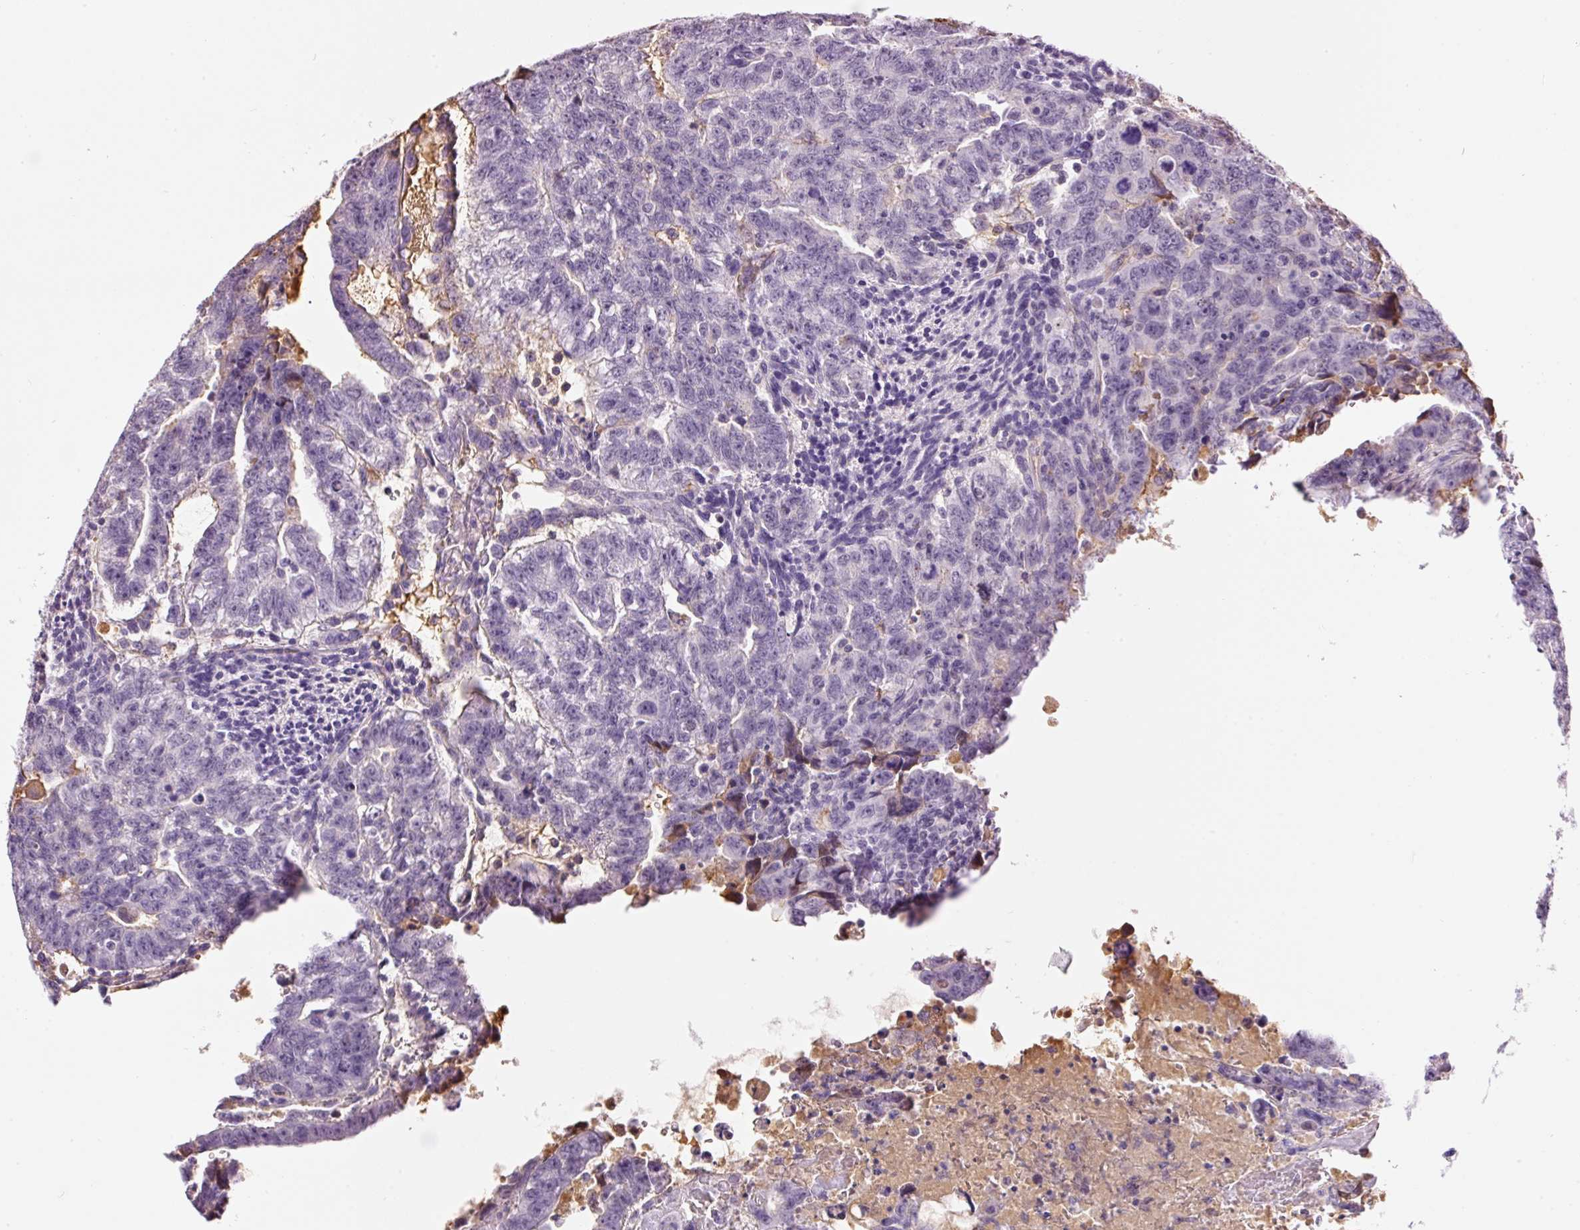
{"staining": {"intensity": "negative", "quantity": "none", "location": "none"}, "tissue": "testis cancer", "cell_type": "Tumor cells", "image_type": "cancer", "snomed": [{"axis": "morphology", "description": "Carcinoma, Embryonal, NOS"}, {"axis": "topography", "description": "Testis"}], "caption": "Tumor cells are negative for protein expression in human testis embryonal carcinoma. The staining was performed using DAB (3,3'-diaminobenzidine) to visualize the protein expression in brown, while the nuclei were stained in blue with hematoxylin (Magnification: 20x).", "gene": "PRPF38B", "patient": {"sex": "male", "age": 24}}